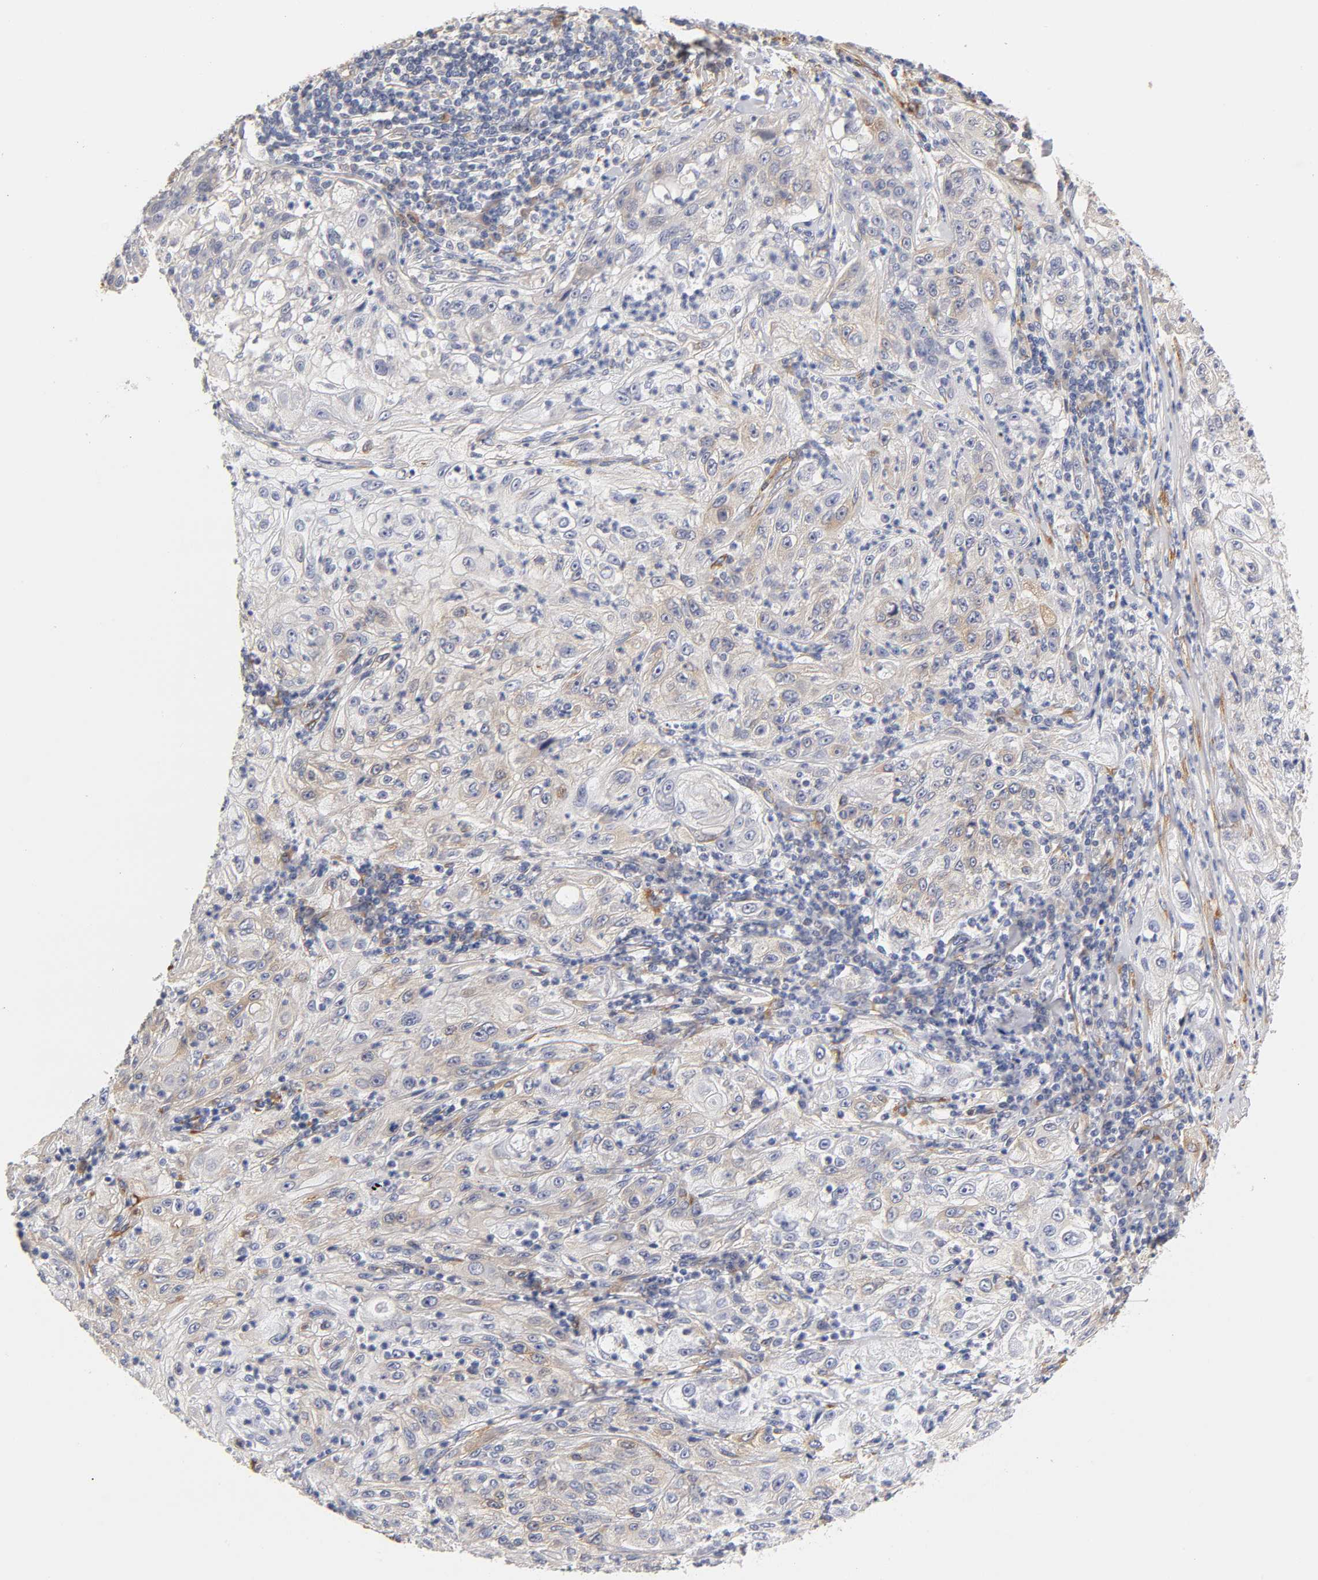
{"staining": {"intensity": "weak", "quantity": "<25%", "location": "cytoplasmic/membranous"}, "tissue": "lung cancer", "cell_type": "Tumor cells", "image_type": "cancer", "snomed": [{"axis": "morphology", "description": "Inflammation, NOS"}, {"axis": "morphology", "description": "Squamous cell carcinoma, NOS"}, {"axis": "topography", "description": "Lymph node"}, {"axis": "topography", "description": "Soft tissue"}, {"axis": "topography", "description": "Lung"}], "caption": "DAB immunohistochemical staining of lung cancer (squamous cell carcinoma) reveals no significant expression in tumor cells.", "gene": "LAMB1", "patient": {"sex": "male", "age": 66}}